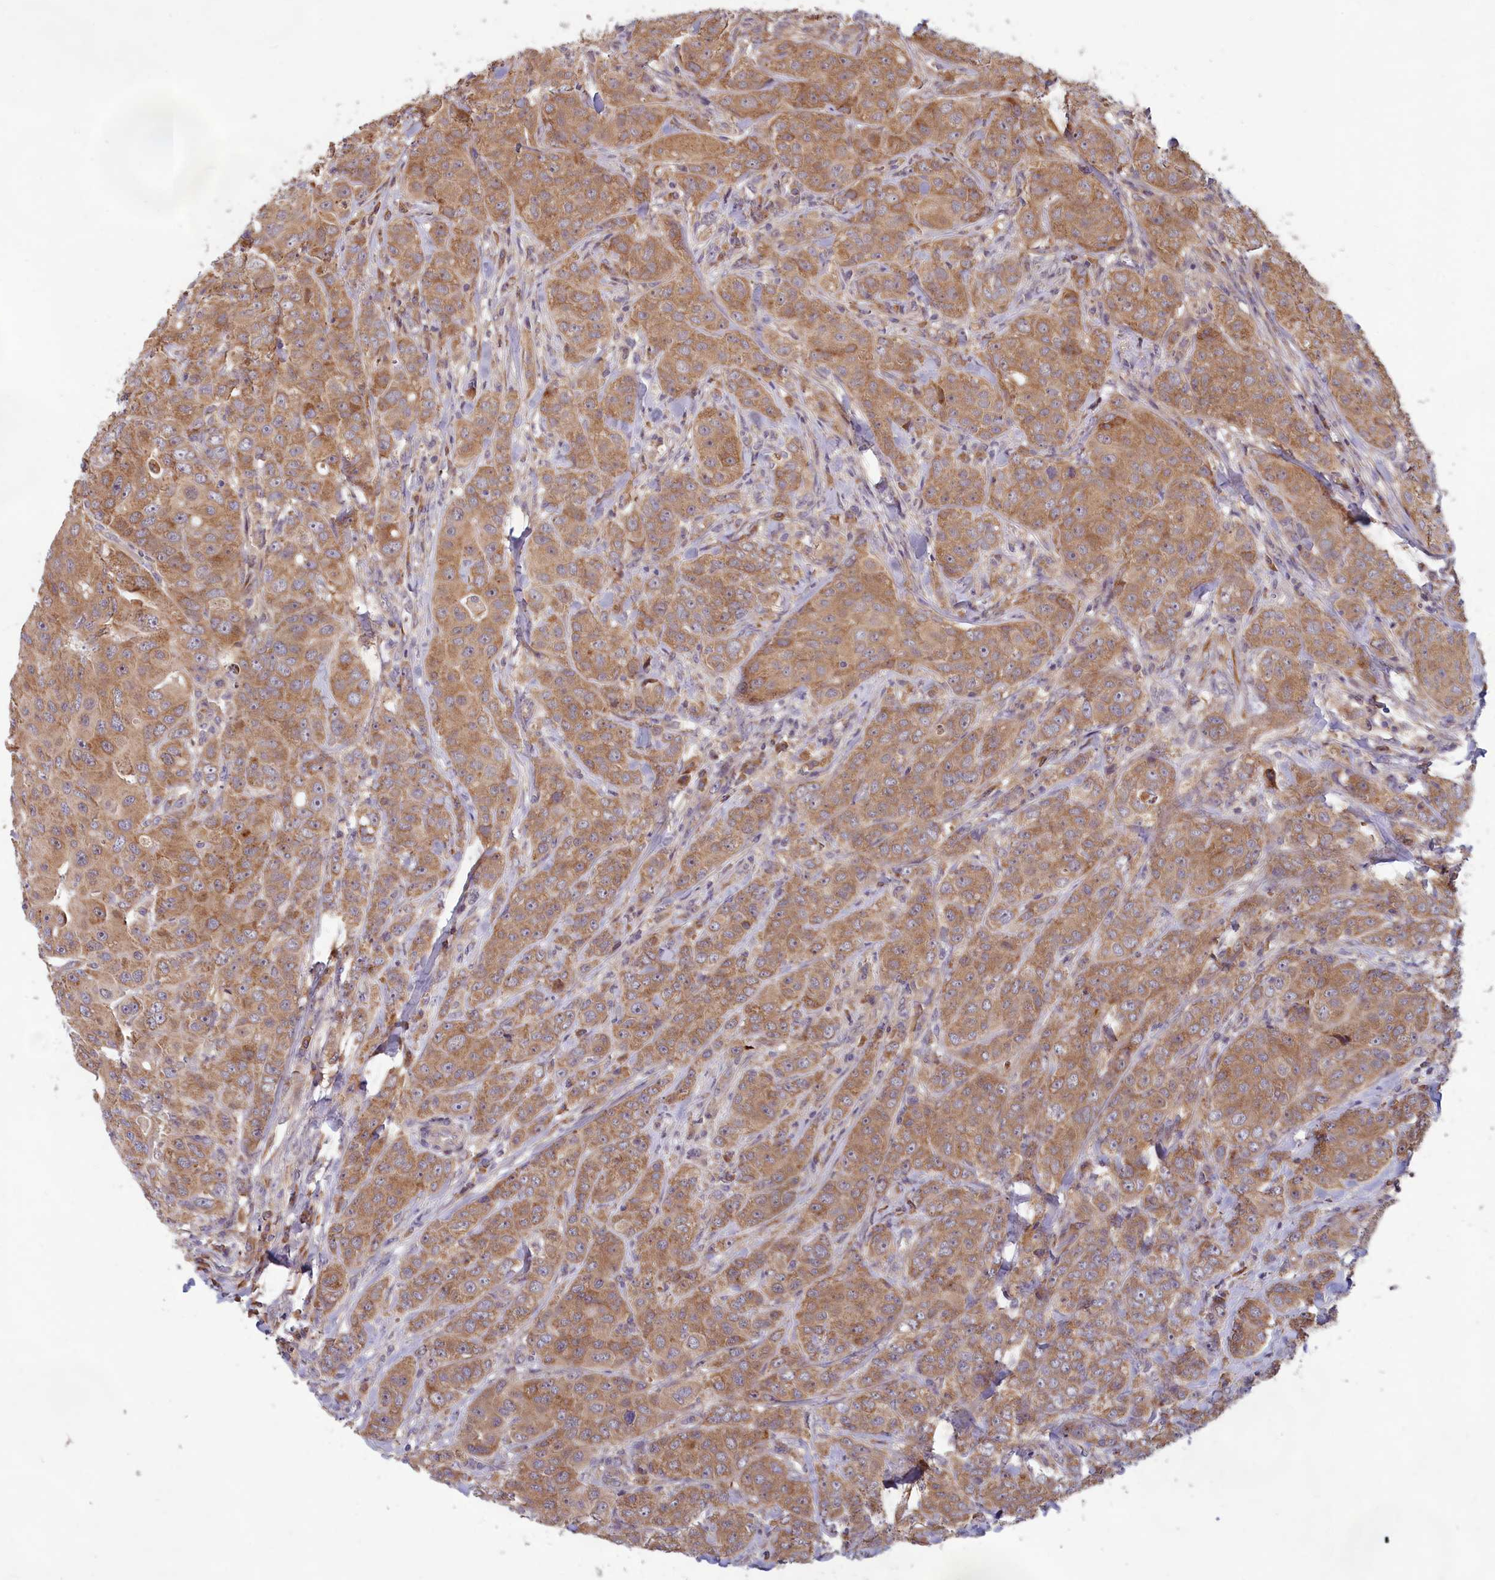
{"staining": {"intensity": "moderate", "quantity": ">75%", "location": "cytoplasmic/membranous"}, "tissue": "breast cancer", "cell_type": "Tumor cells", "image_type": "cancer", "snomed": [{"axis": "morphology", "description": "Duct carcinoma"}, {"axis": "topography", "description": "Breast"}], "caption": "An image of breast cancer (invasive ductal carcinoma) stained for a protein exhibits moderate cytoplasmic/membranous brown staining in tumor cells. The staining is performed using DAB brown chromogen to label protein expression. The nuclei are counter-stained blue using hematoxylin.", "gene": "CCDC15", "patient": {"sex": "female", "age": 43}}